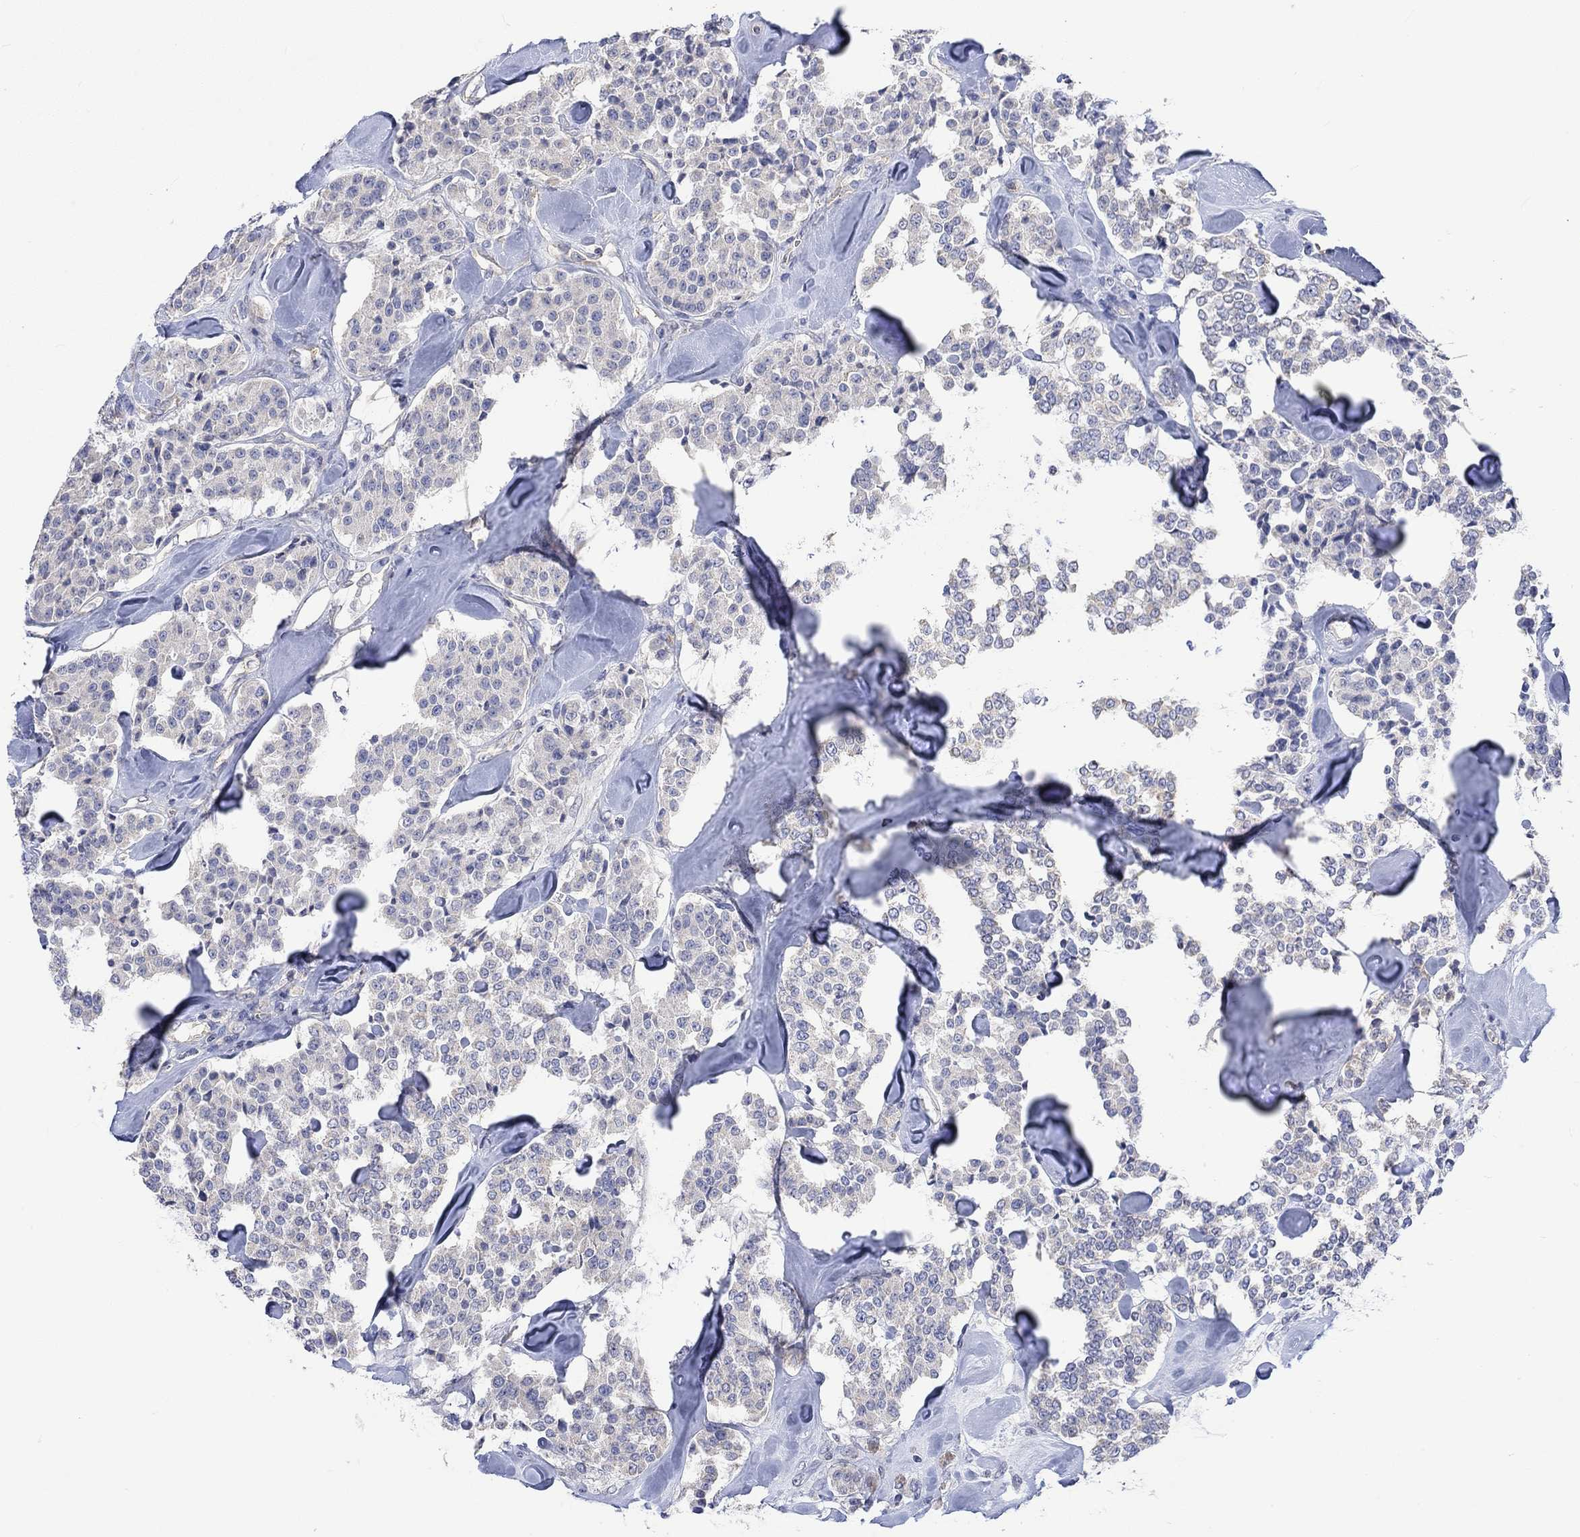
{"staining": {"intensity": "negative", "quantity": "none", "location": "none"}, "tissue": "carcinoid", "cell_type": "Tumor cells", "image_type": "cancer", "snomed": [{"axis": "morphology", "description": "Carcinoid, malignant, NOS"}, {"axis": "topography", "description": "Pancreas"}], "caption": "The image demonstrates no staining of tumor cells in malignant carcinoid.", "gene": "AGRP", "patient": {"sex": "male", "age": 41}}